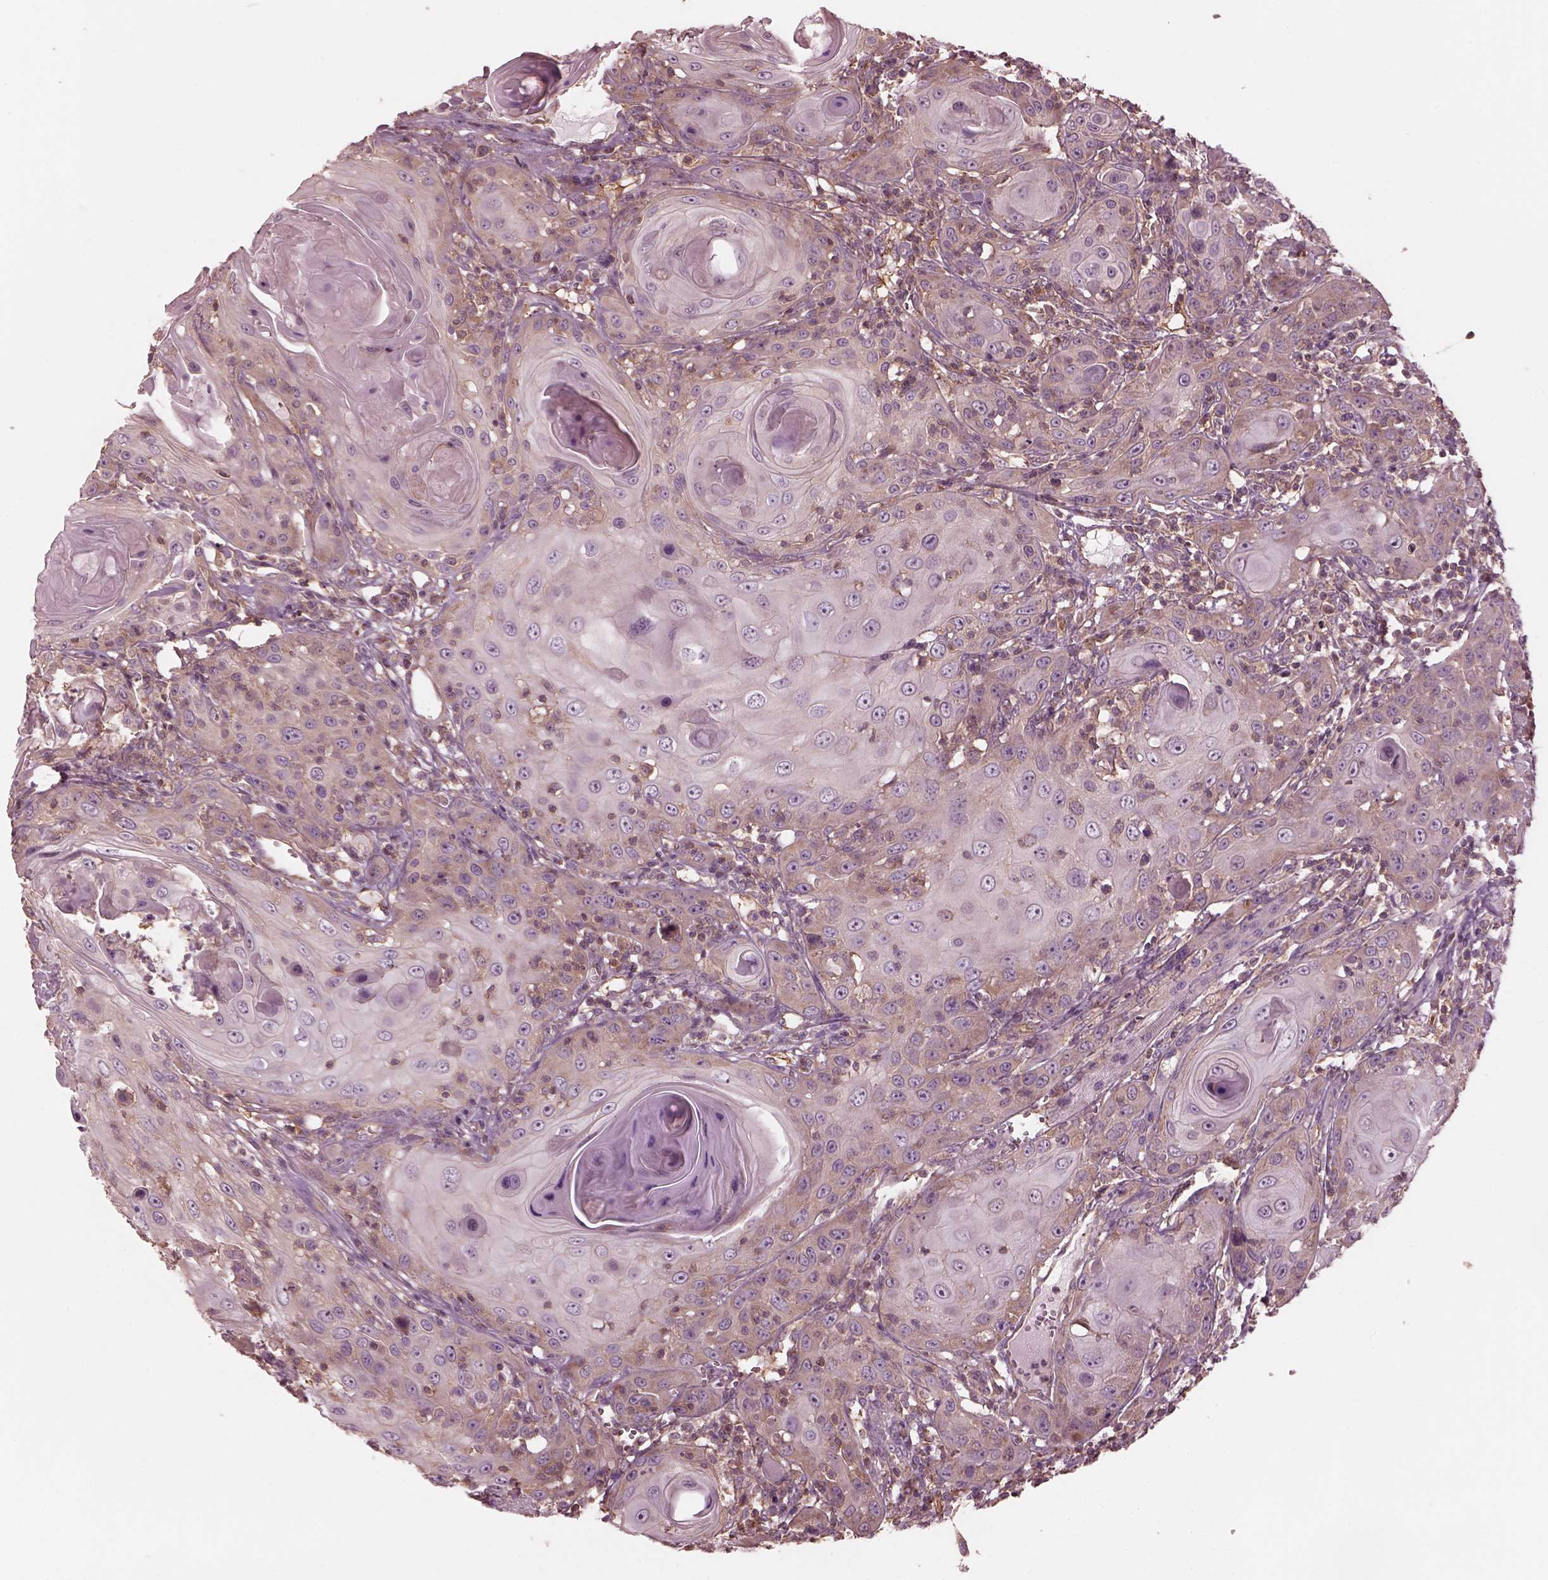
{"staining": {"intensity": "moderate", "quantity": "<25%", "location": "cytoplasmic/membranous"}, "tissue": "head and neck cancer", "cell_type": "Tumor cells", "image_type": "cancer", "snomed": [{"axis": "morphology", "description": "Squamous cell carcinoma, NOS"}, {"axis": "topography", "description": "Head-Neck"}], "caption": "Immunohistochemical staining of head and neck cancer shows moderate cytoplasmic/membranous protein positivity in about <25% of tumor cells. (DAB = brown stain, brightfield microscopy at high magnification).", "gene": "STK33", "patient": {"sex": "female", "age": 80}}